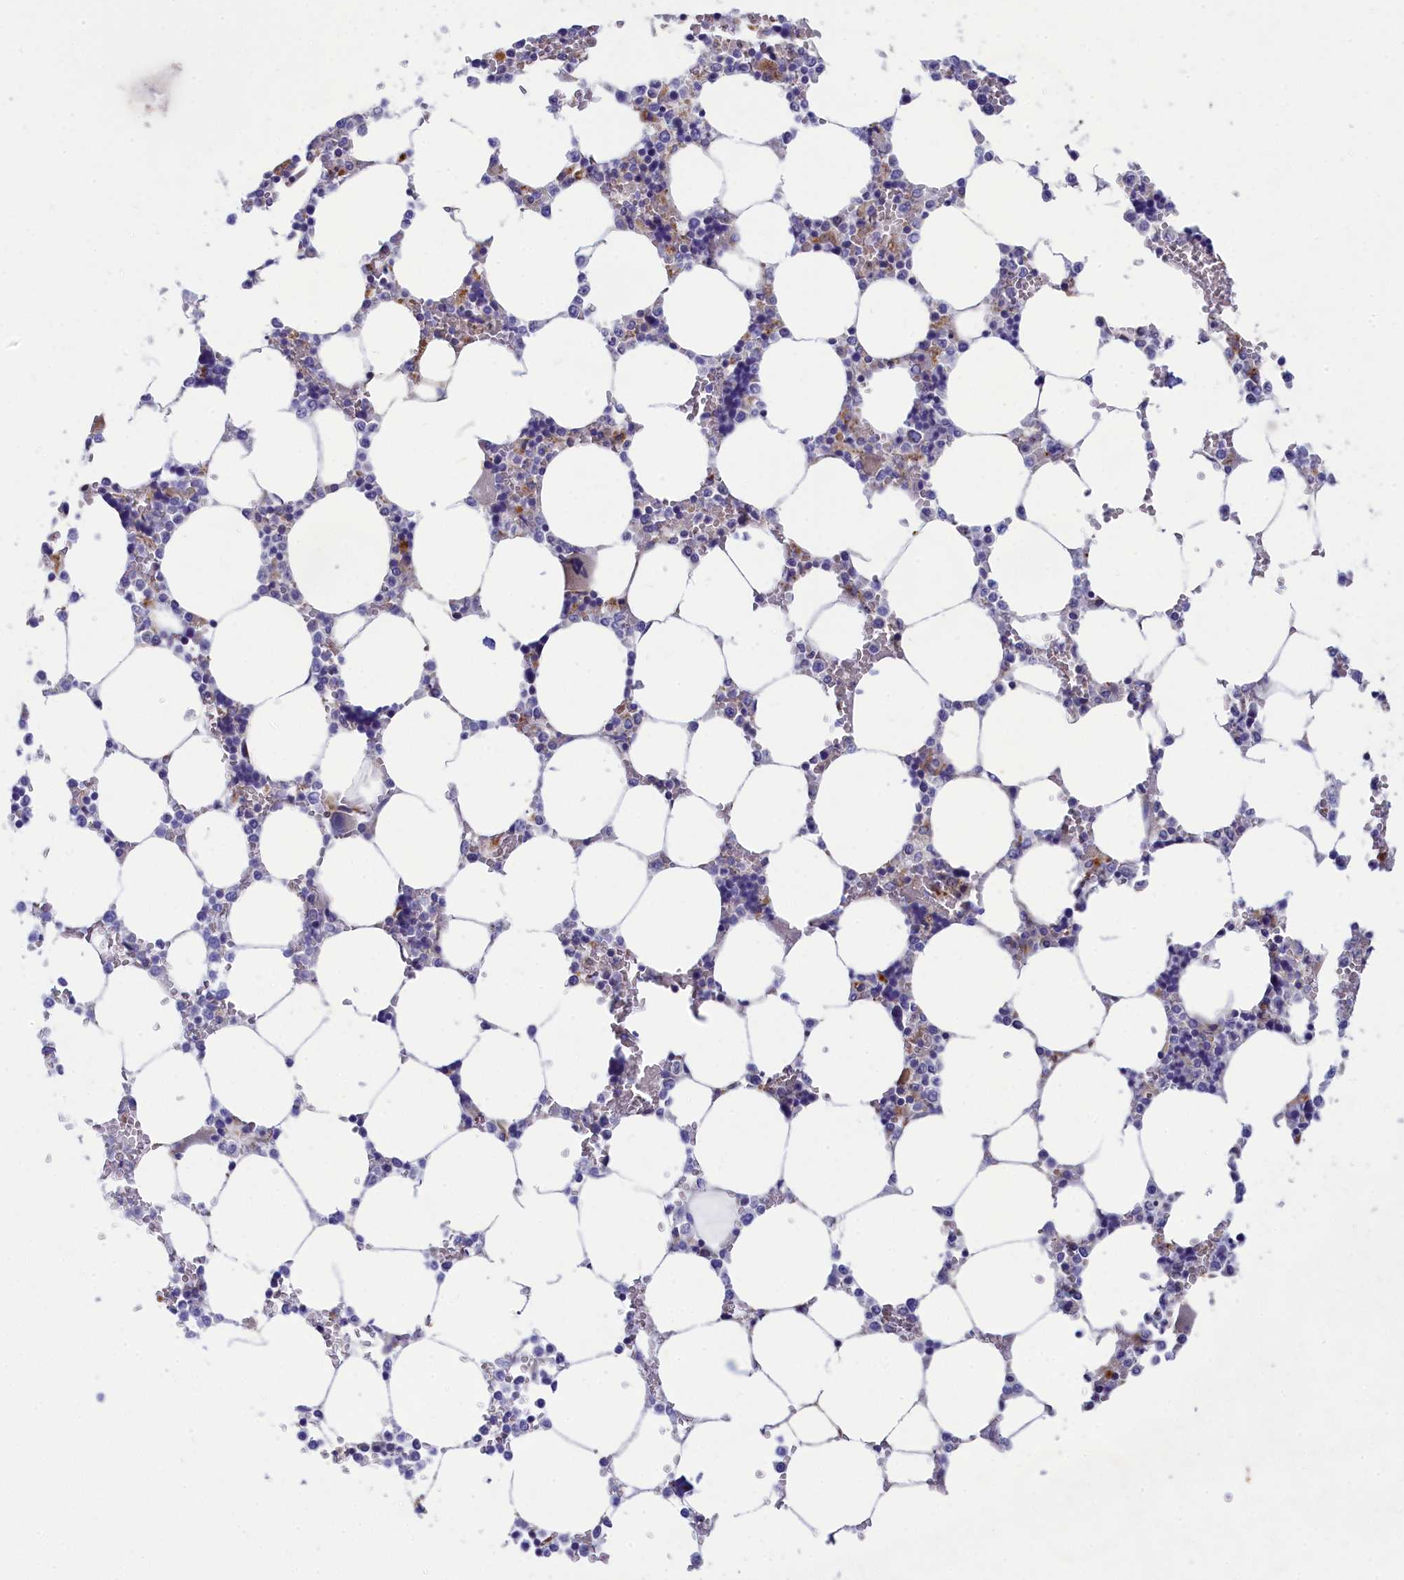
{"staining": {"intensity": "negative", "quantity": "none", "location": "none"}, "tissue": "bone marrow", "cell_type": "Hematopoietic cells", "image_type": "normal", "snomed": [{"axis": "morphology", "description": "Normal tissue, NOS"}, {"axis": "topography", "description": "Bone marrow"}], "caption": "Immunohistochemistry micrograph of benign human bone marrow stained for a protein (brown), which displays no positivity in hematopoietic cells. (DAB IHC with hematoxylin counter stain).", "gene": "WDR6", "patient": {"sex": "male", "age": 64}}